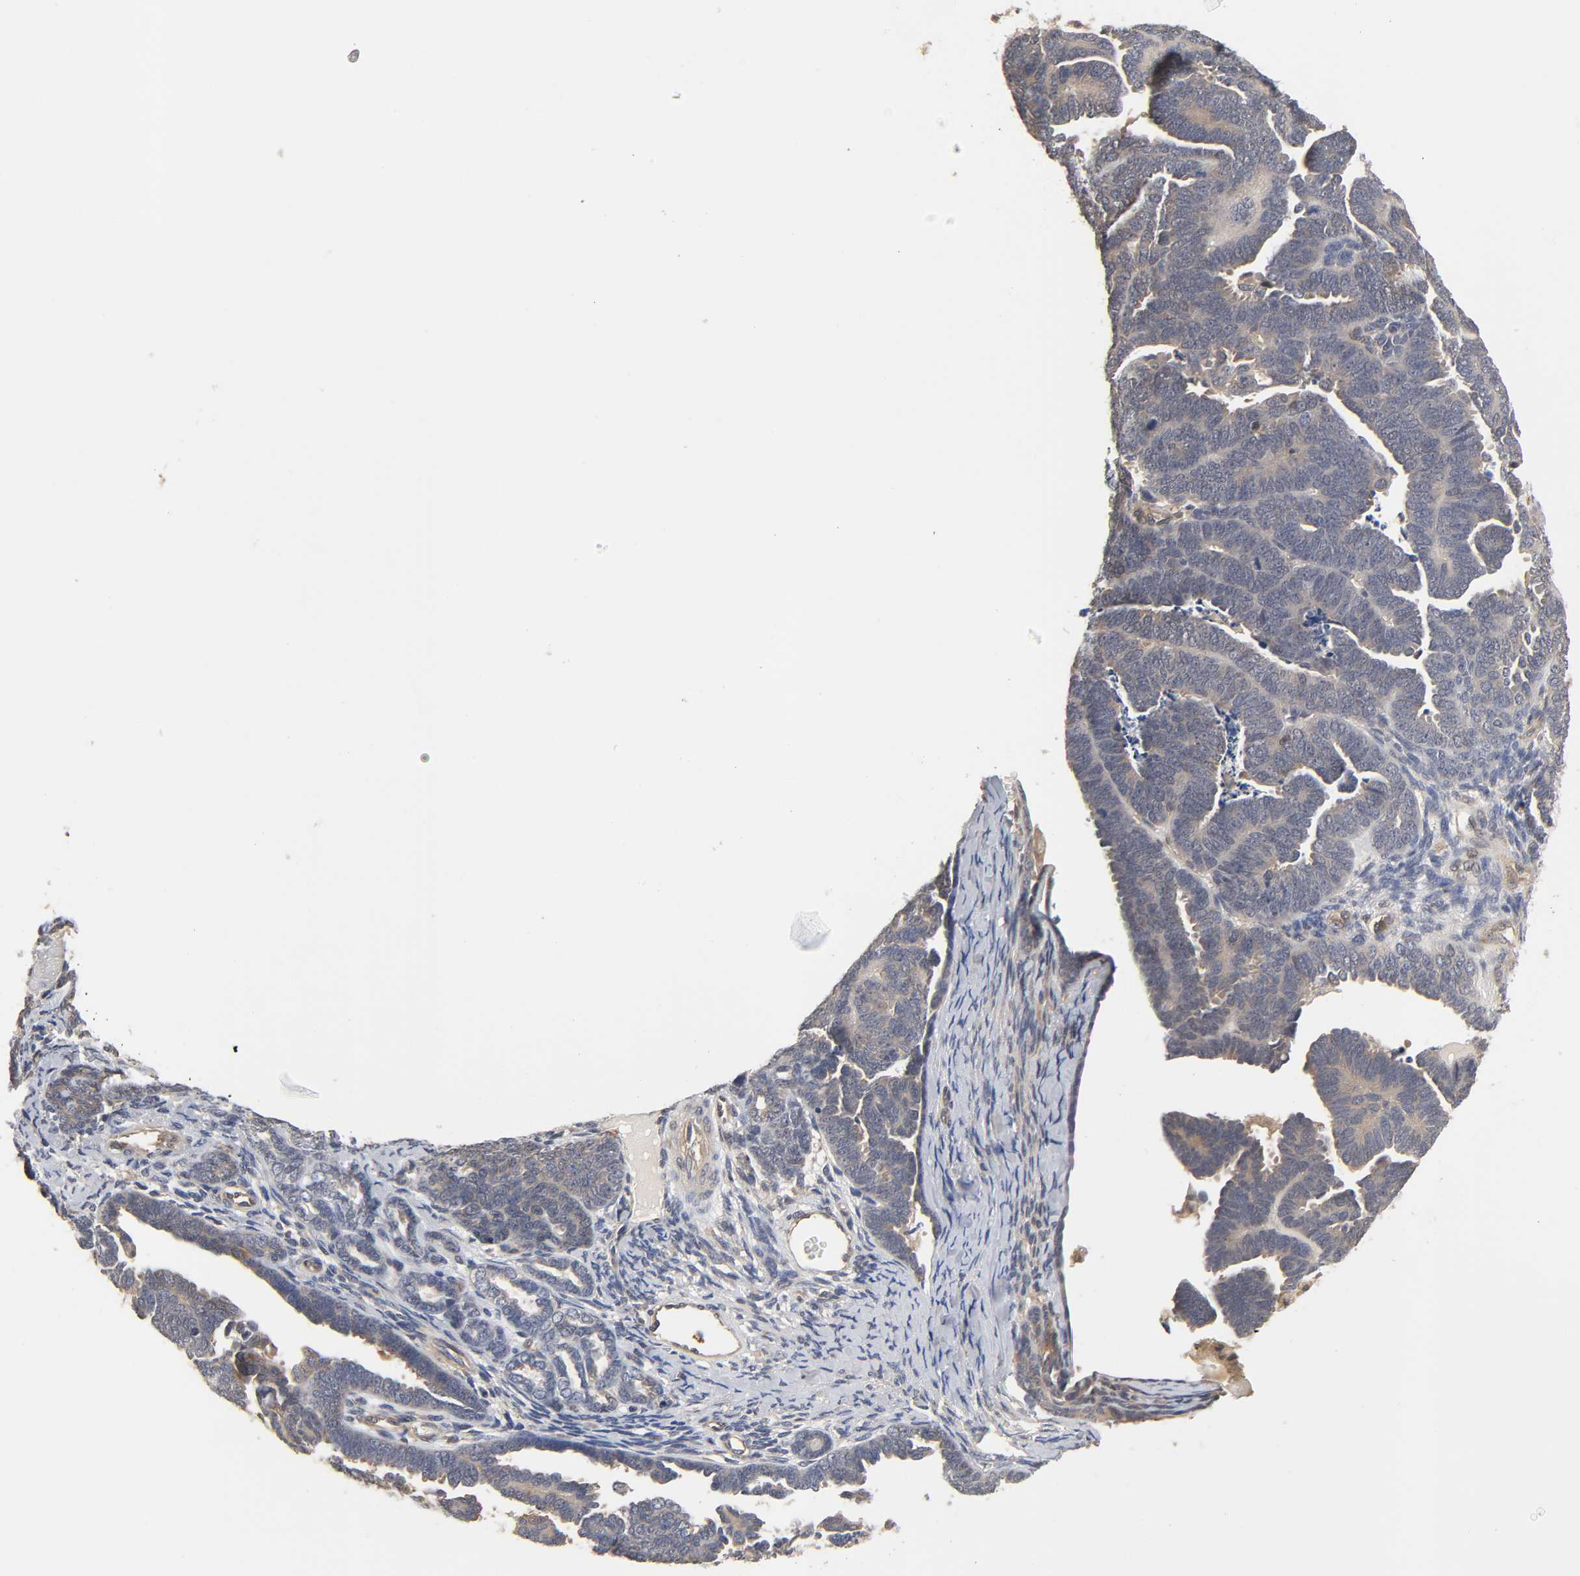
{"staining": {"intensity": "weak", "quantity": "25%-75%", "location": "cytoplasmic/membranous"}, "tissue": "endometrial cancer", "cell_type": "Tumor cells", "image_type": "cancer", "snomed": [{"axis": "morphology", "description": "Neoplasm, malignant, NOS"}, {"axis": "topography", "description": "Endometrium"}], "caption": "High-power microscopy captured an IHC micrograph of endometrial cancer (malignant neoplasm), revealing weak cytoplasmic/membranous staining in about 25%-75% of tumor cells.", "gene": "PDE5A", "patient": {"sex": "female", "age": 74}}